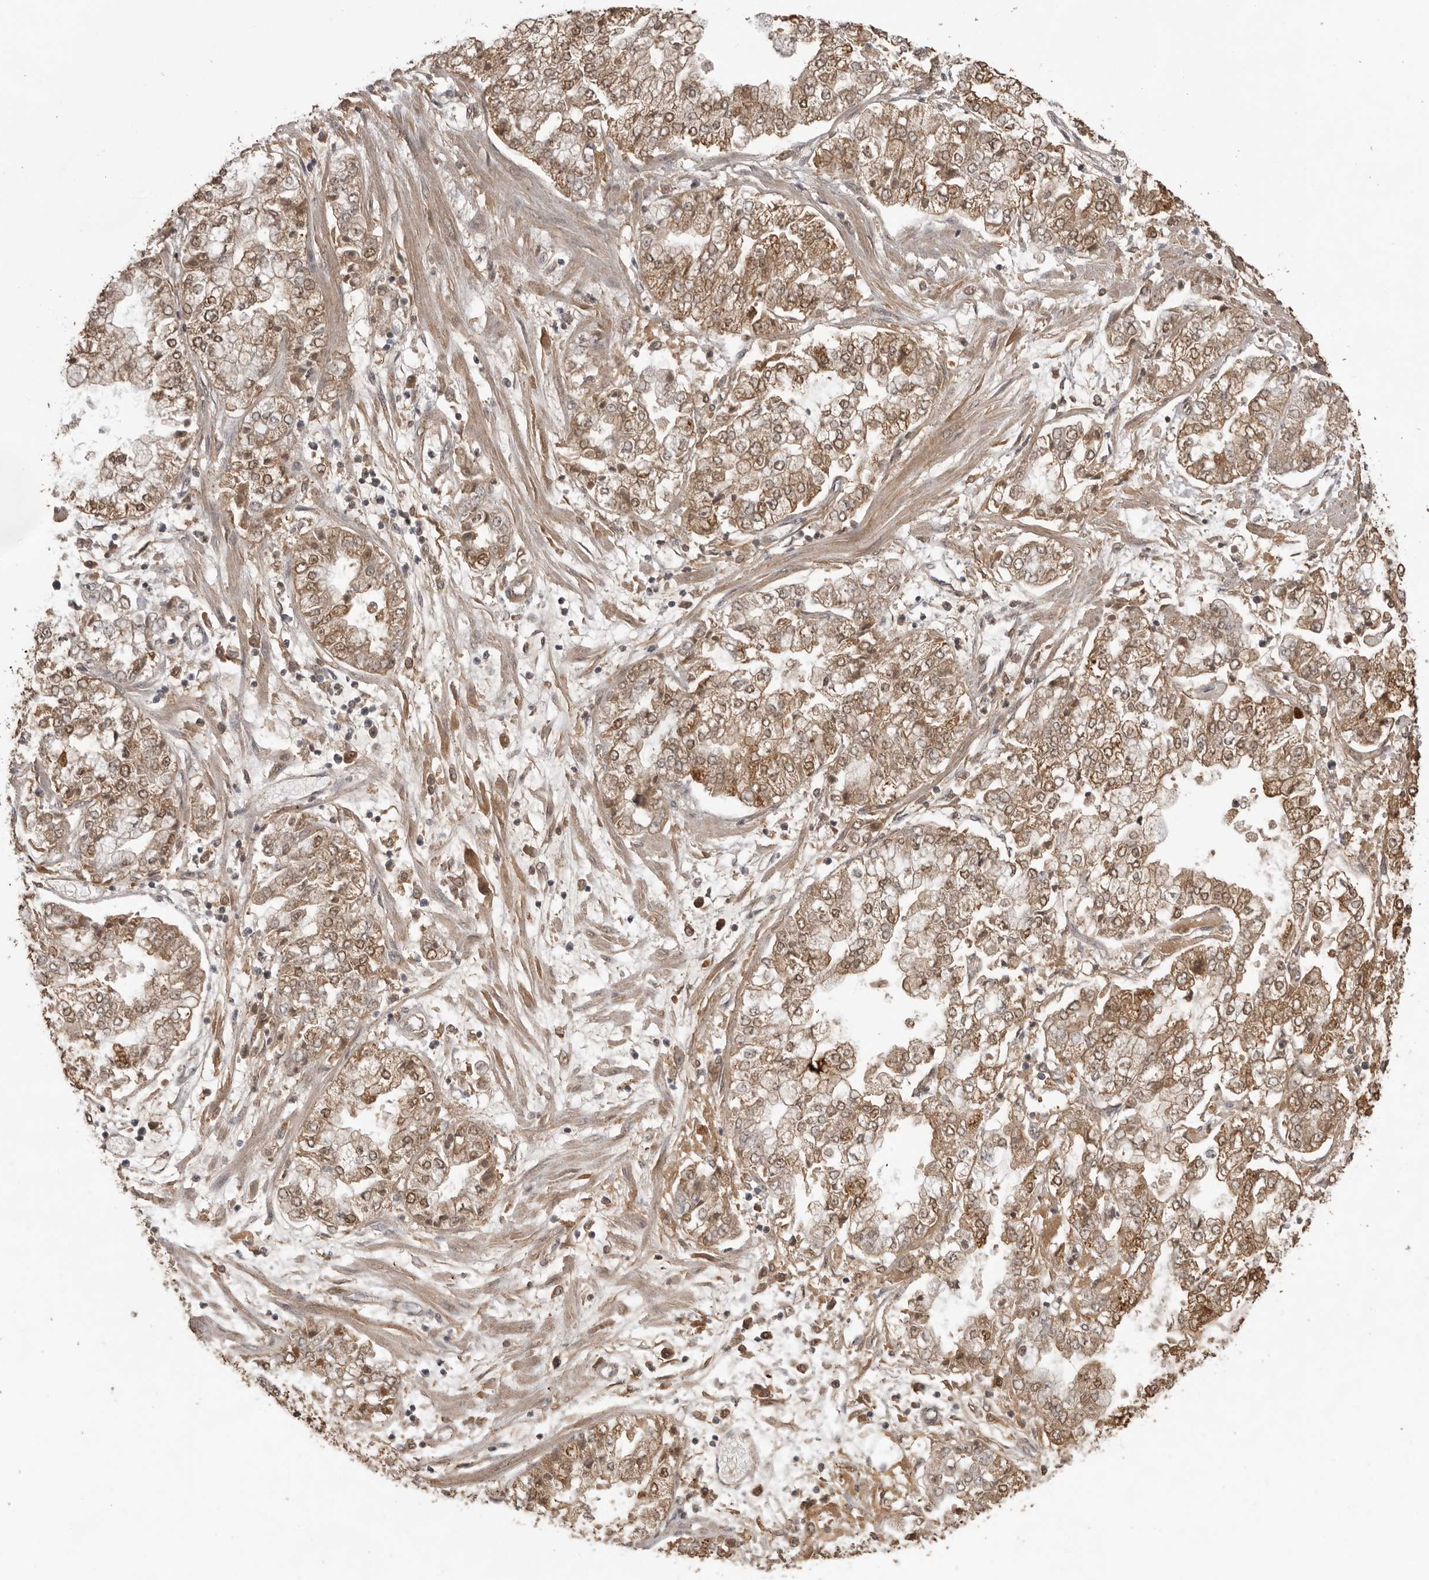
{"staining": {"intensity": "moderate", "quantity": ">75%", "location": "cytoplasmic/membranous"}, "tissue": "stomach cancer", "cell_type": "Tumor cells", "image_type": "cancer", "snomed": [{"axis": "morphology", "description": "Adenocarcinoma, NOS"}, {"axis": "topography", "description": "Stomach"}], "caption": "This histopathology image exhibits IHC staining of stomach adenocarcinoma, with medium moderate cytoplasmic/membranous positivity in about >75% of tumor cells.", "gene": "CTF1", "patient": {"sex": "male", "age": 76}}